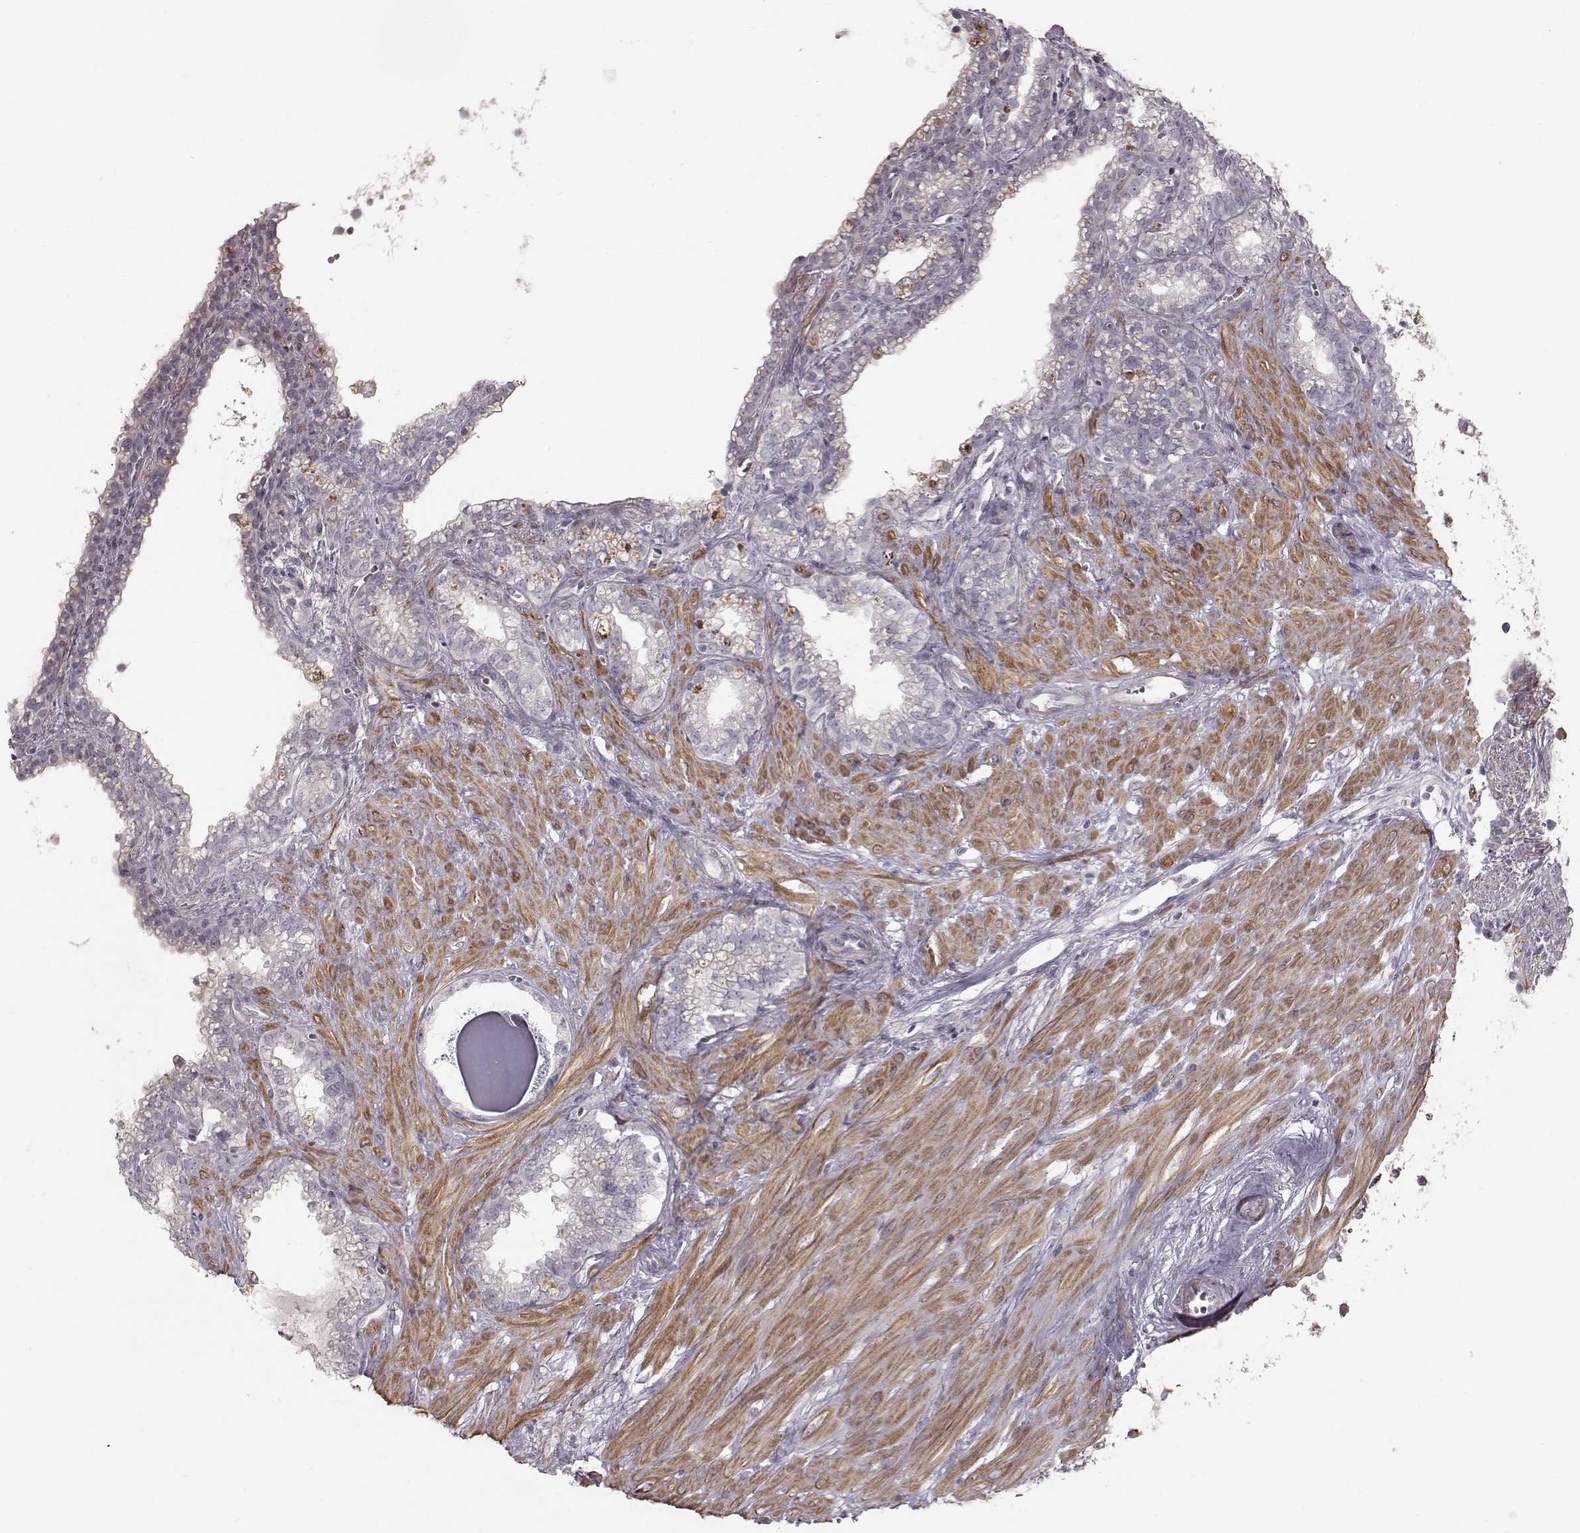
{"staining": {"intensity": "negative", "quantity": "none", "location": "none"}, "tissue": "seminal vesicle", "cell_type": "Glandular cells", "image_type": "normal", "snomed": [{"axis": "morphology", "description": "Normal tissue, NOS"}, {"axis": "morphology", "description": "Urothelial carcinoma, NOS"}, {"axis": "topography", "description": "Urinary bladder"}, {"axis": "topography", "description": "Seminal veicle"}], "caption": "Immunohistochemistry histopathology image of benign seminal vesicle: human seminal vesicle stained with DAB shows no significant protein staining in glandular cells. (DAB (3,3'-diaminobenzidine) IHC with hematoxylin counter stain).", "gene": "PRLHR", "patient": {"sex": "male", "age": 76}}